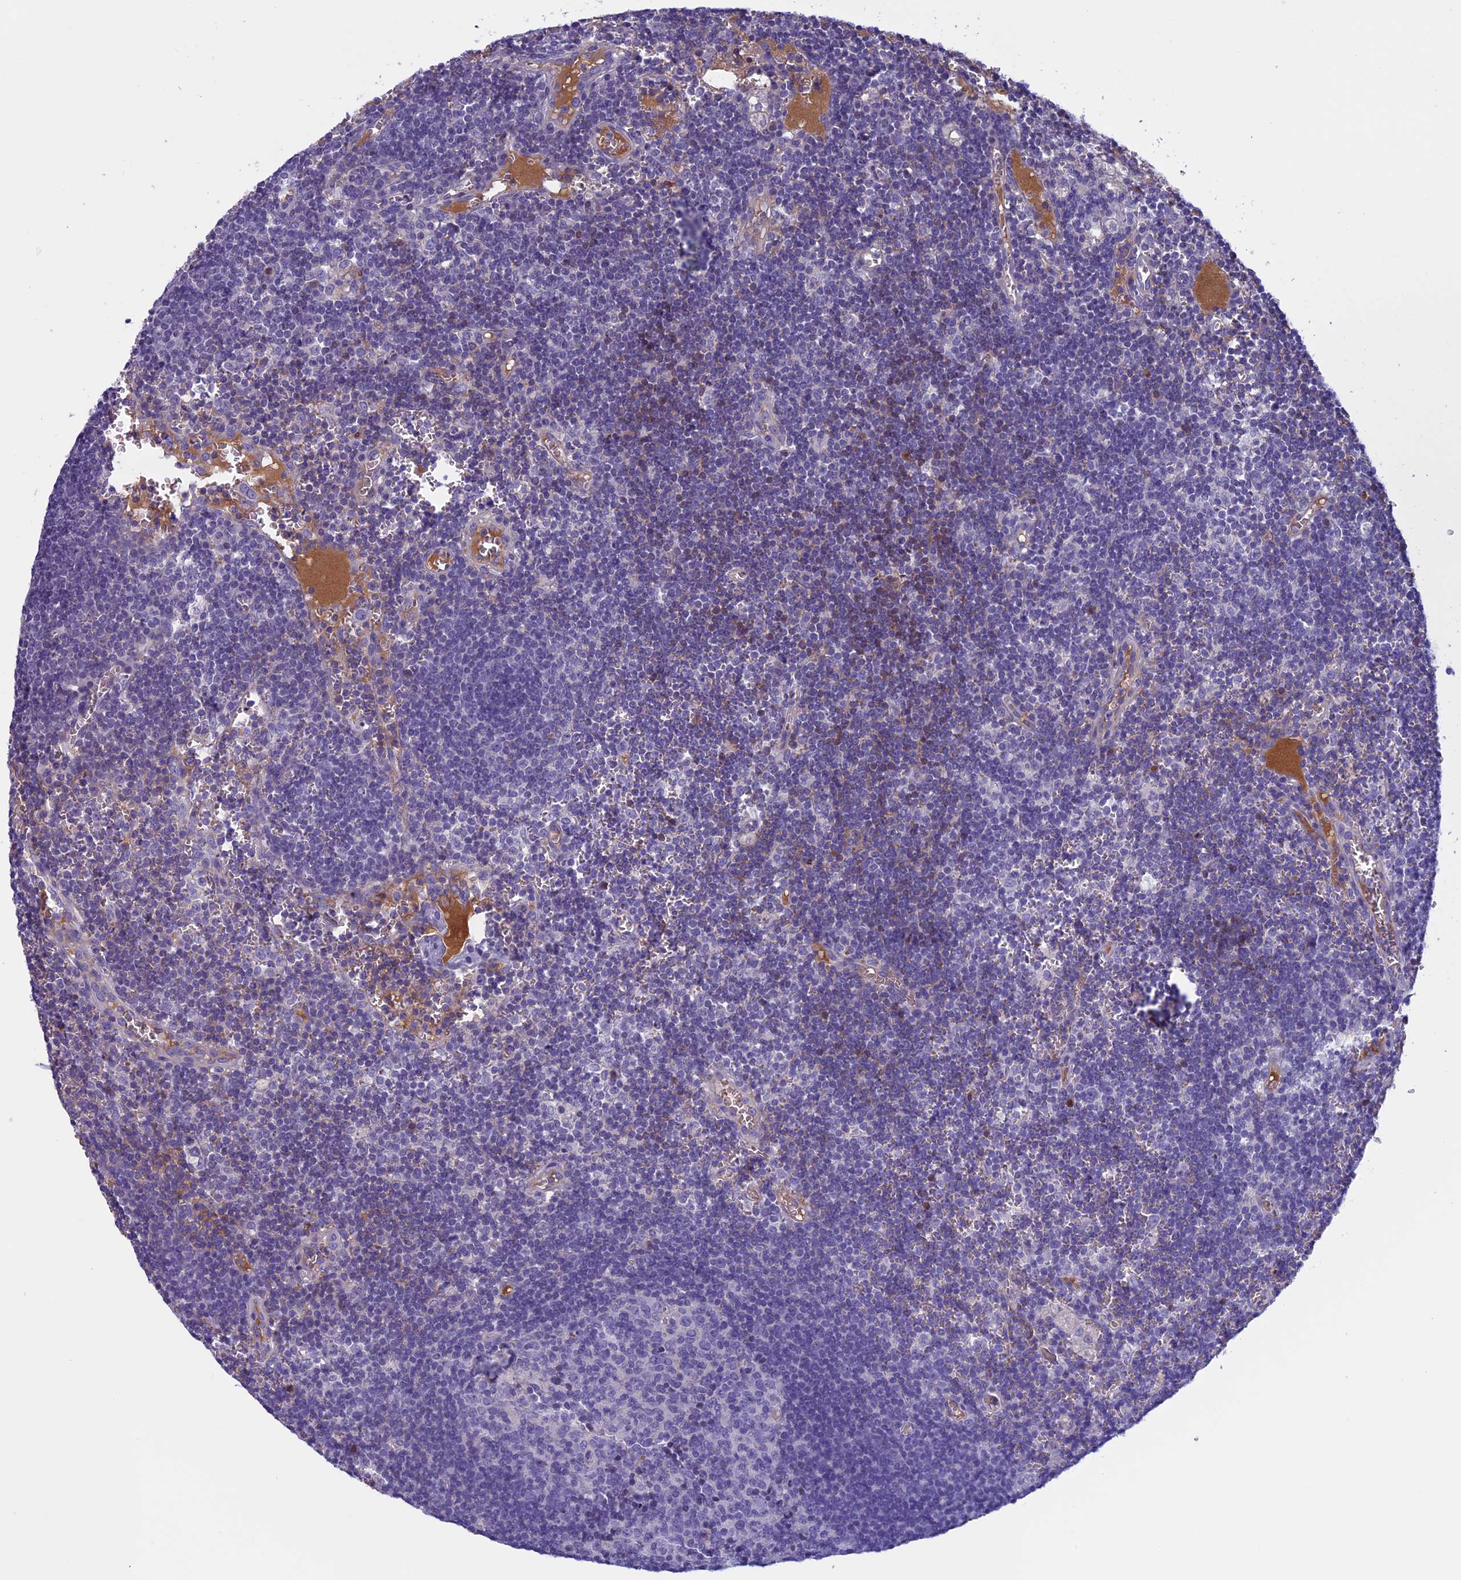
{"staining": {"intensity": "negative", "quantity": "none", "location": "none"}, "tissue": "lymph node", "cell_type": "Germinal center cells", "image_type": "normal", "snomed": [{"axis": "morphology", "description": "Normal tissue, NOS"}, {"axis": "topography", "description": "Lymph node"}], "caption": "The immunohistochemistry photomicrograph has no significant positivity in germinal center cells of lymph node.", "gene": "ANGPTL2", "patient": {"sex": "female", "age": 73}}